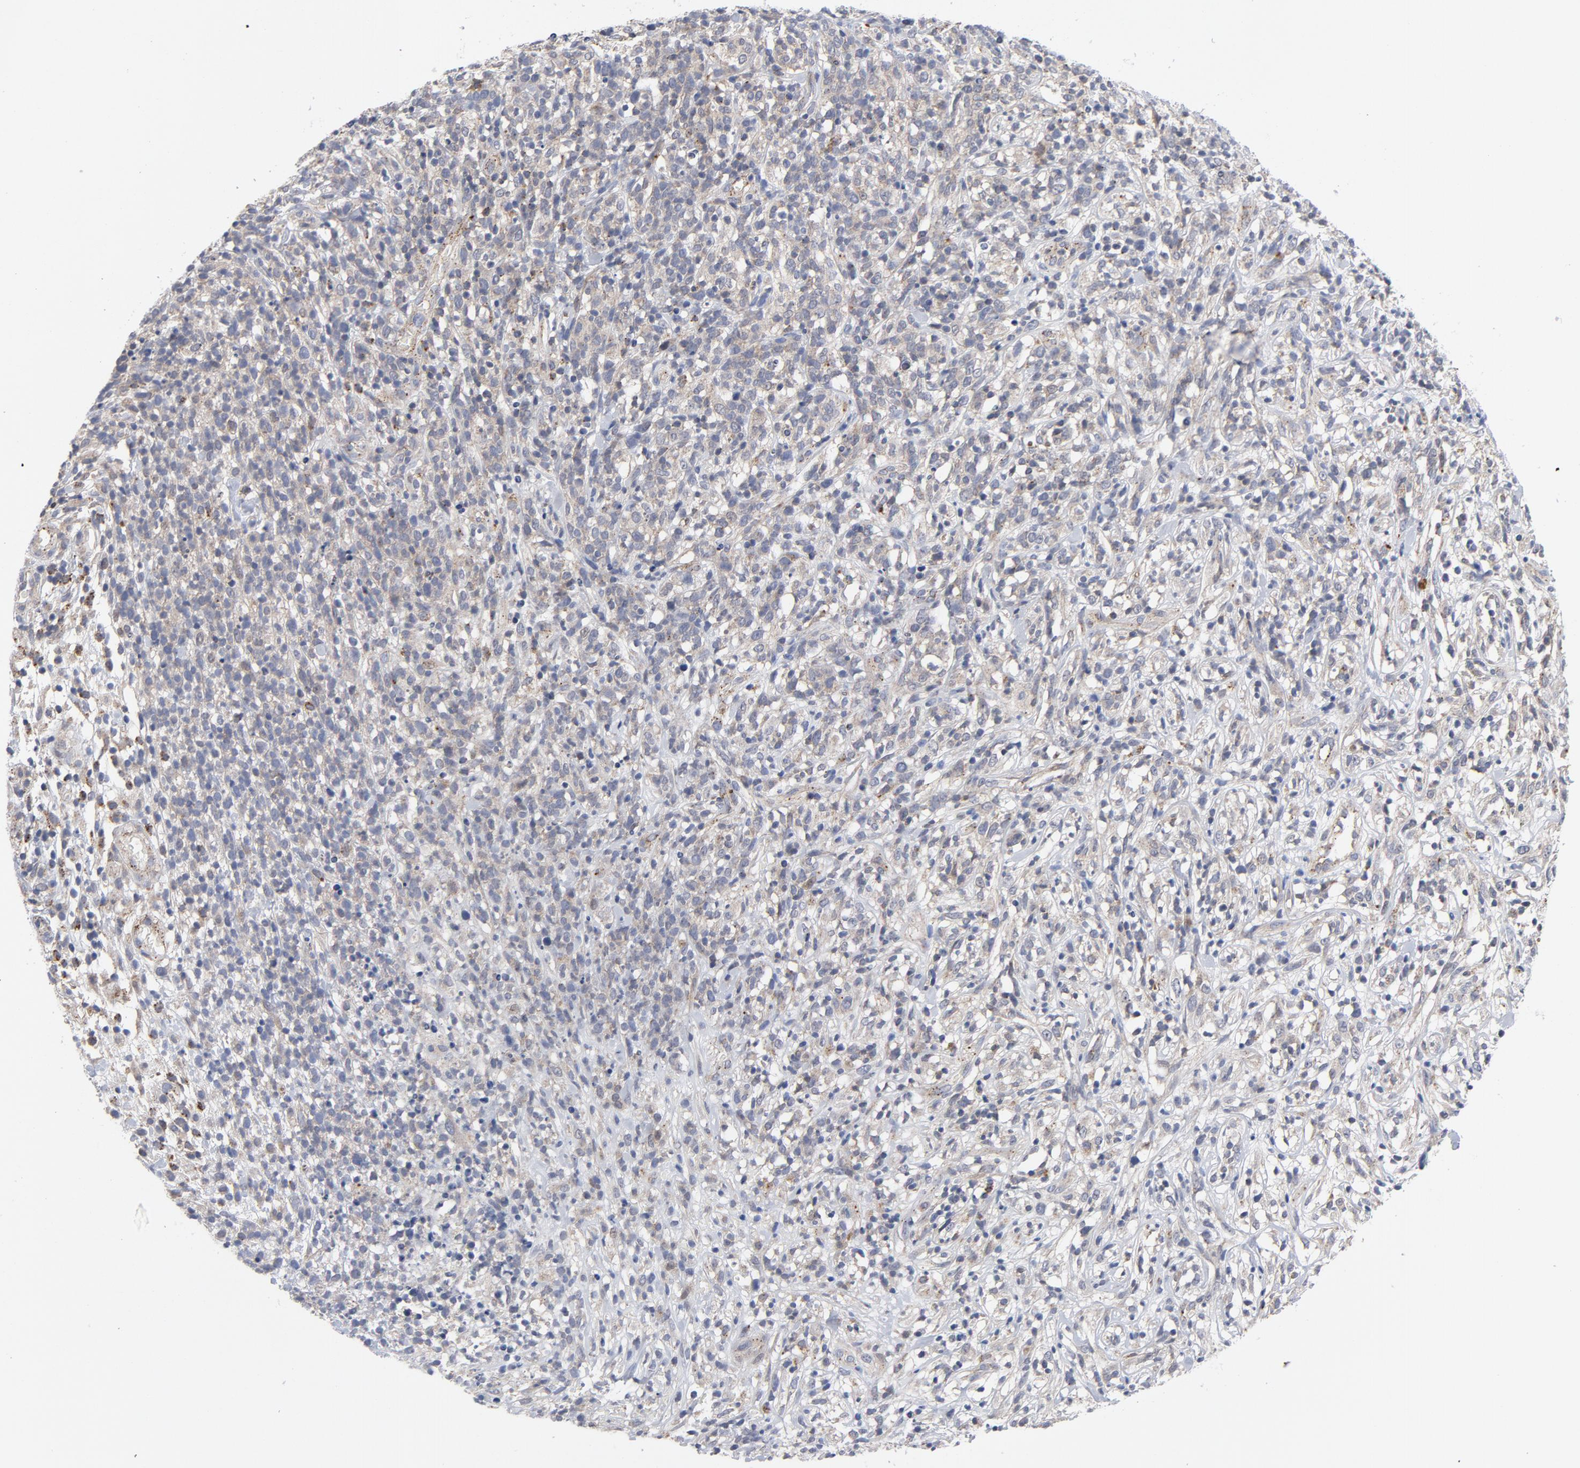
{"staining": {"intensity": "negative", "quantity": "none", "location": "none"}, "tissue": "lymphoma", "cell_type": "Tumor cells", "image_type": "cancer", "snomed": [{"axis": "morphology", "description": "Malignant lymphoma, non-Hodgkin's type, High grade"}, {"axis": "topography", "description": "Lymph node"}], "caption": "This is an immunohistochemistry (IHC) micrograph of lymphoma. There is no staining in tumor cells.", "gene": "AKT2", "patient": {"sex": "female", "age": 73}}